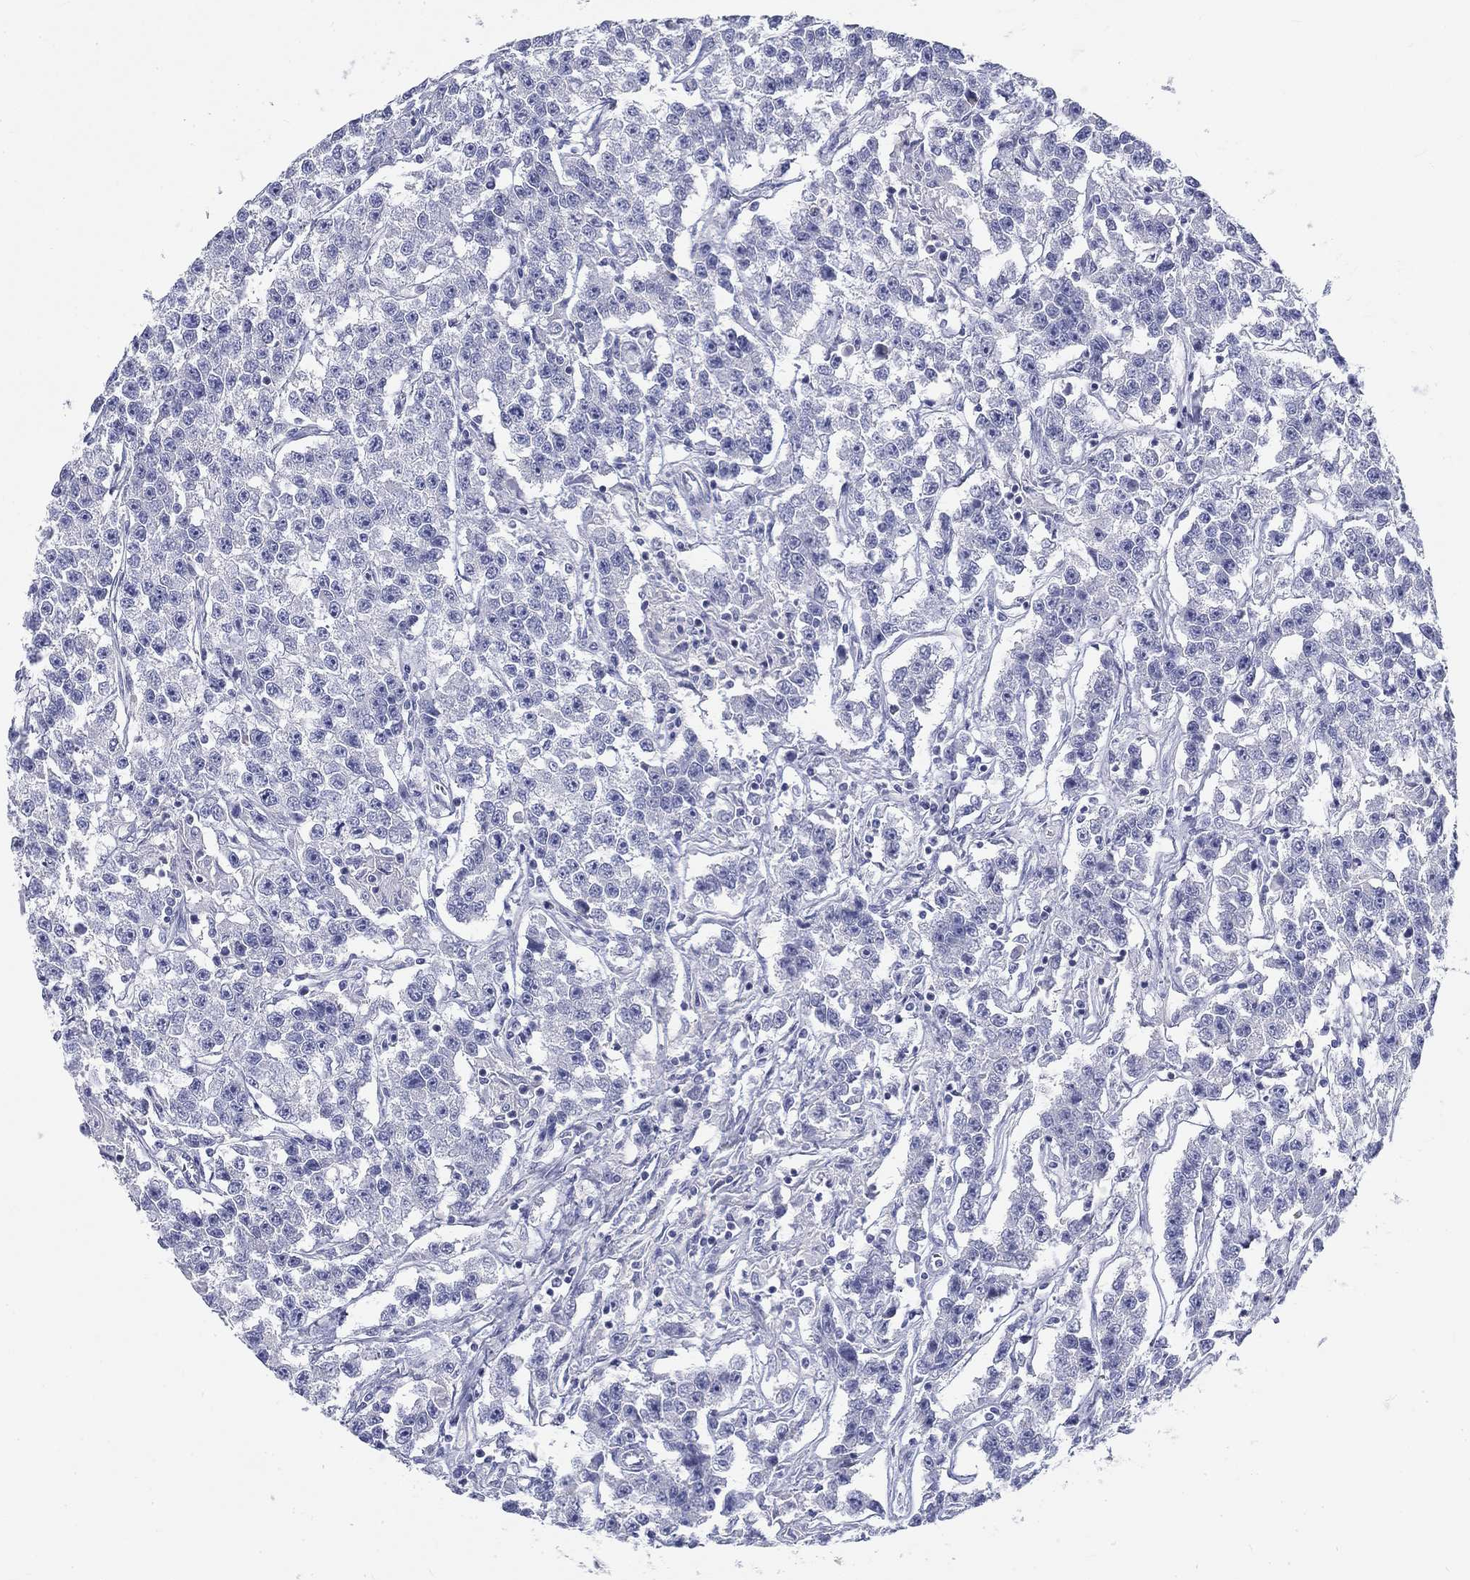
{"staining": {"intensity": "negative", "quantity": "none", "location": "none"}, "tissue": "testis cancer", "cell_type": "Tumor cells", "image_type": "cancer", "snomed": [{"axis": "morphology", "description": "Seminoma, NOS"}, {"axis": "topography", "description": "Testis"}], "caption": "A micrograph of human testis cancer (seminoma) is negative for staining in tumor cells.", "gene": "CD40LG", "patient": {"sex": "male", "age": 59}}